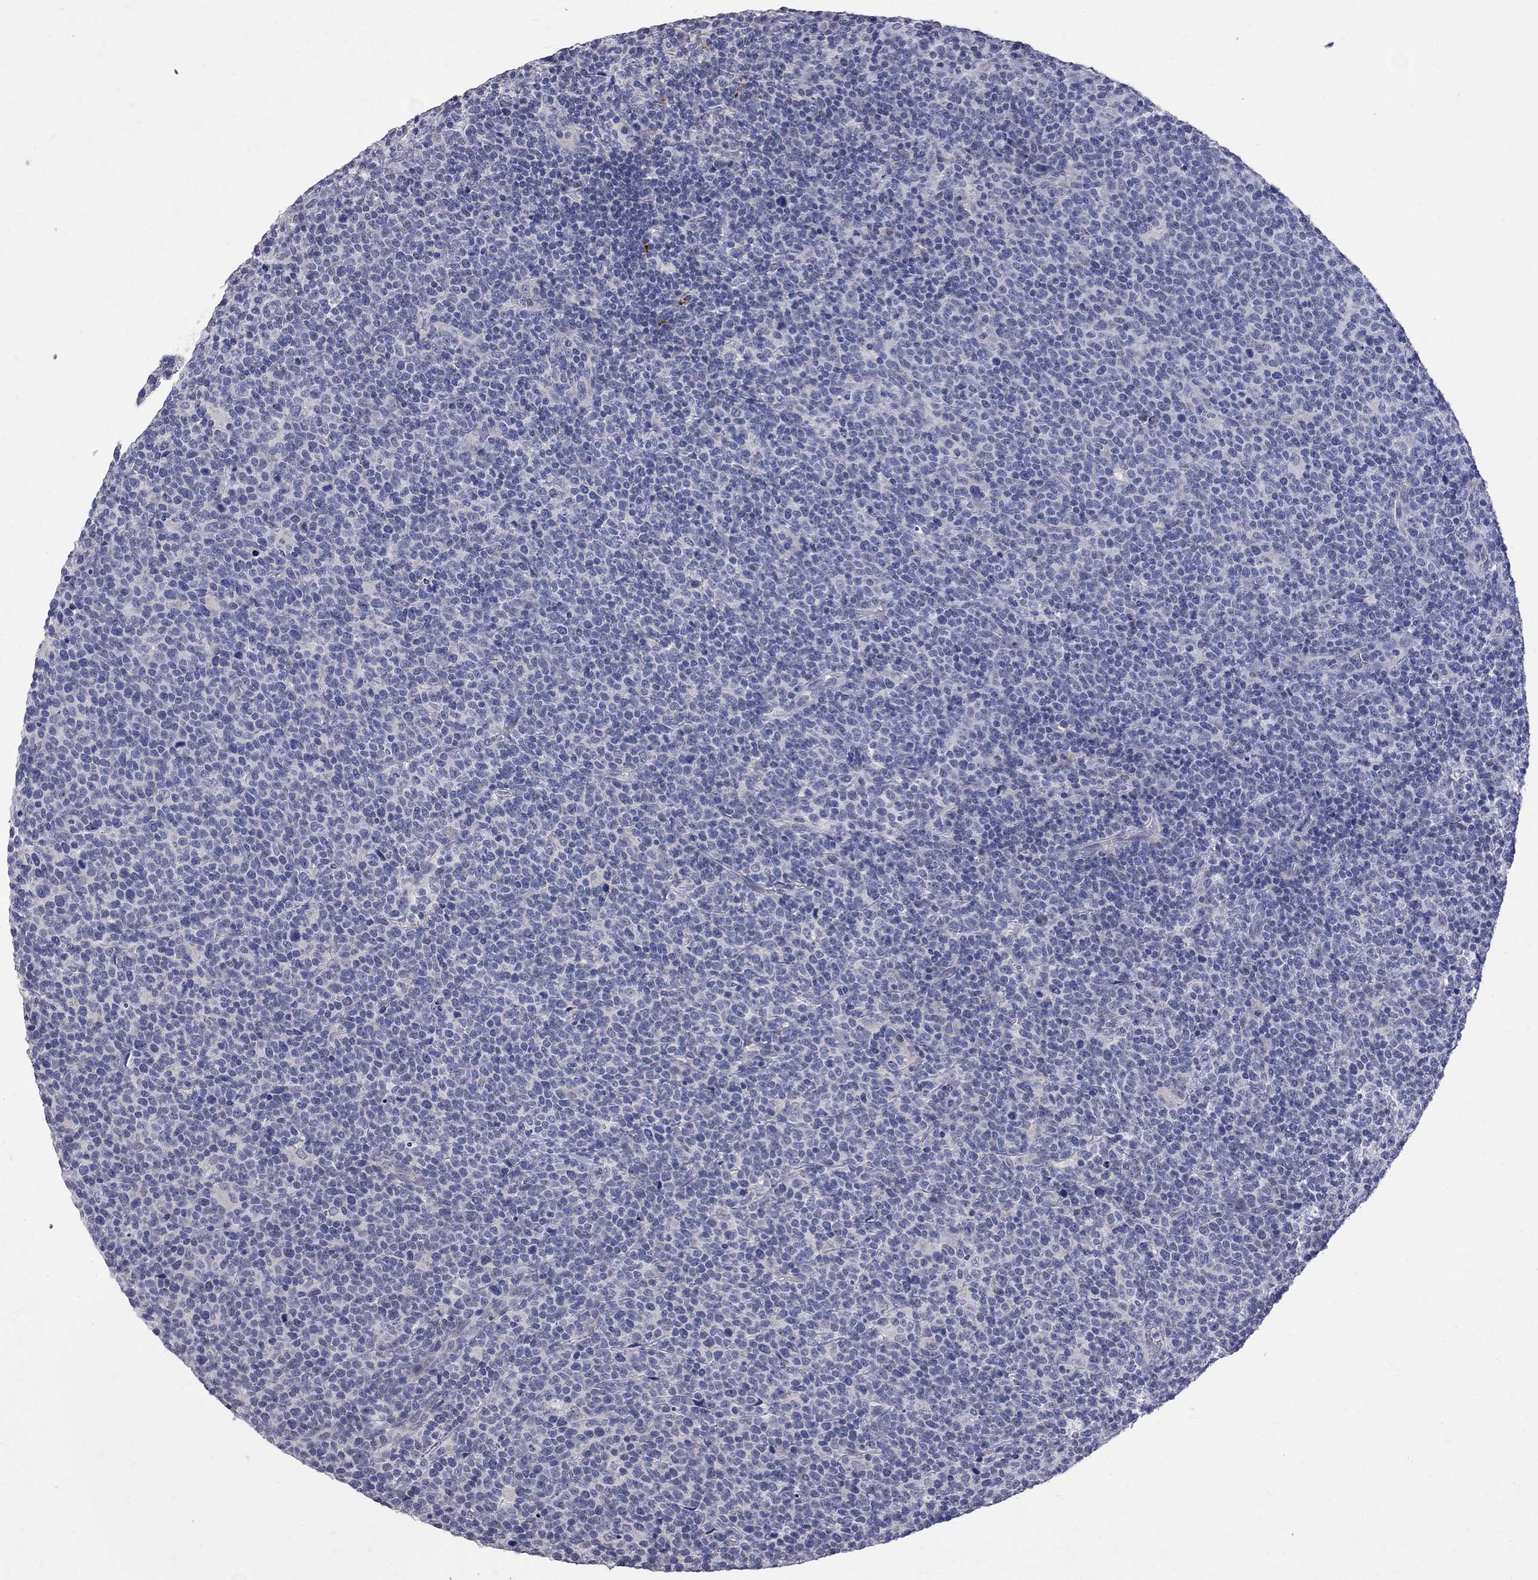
{"staining": {"intensity": "negative", "quantity": "none", "location": "none"}, "tissue": "lymphoma", "cell_type": "Tumor cells", "image_type": "cancer", "snomed": [{"axis": "morphology", "description": "Malignant lymphoma, non-Hodgkin's type, High grade"}, {"axis": "topography", "description": "Lymph node"}], "caption": "Immunohistochemistry image of neoplastic tissue: human lymphoma stained with DAB (3,3'-diaminobenzidine) reveals no significant protein staining in tumor cells.", "gene": "NOS2", "patient": {"sex": "male", "age": 61}}